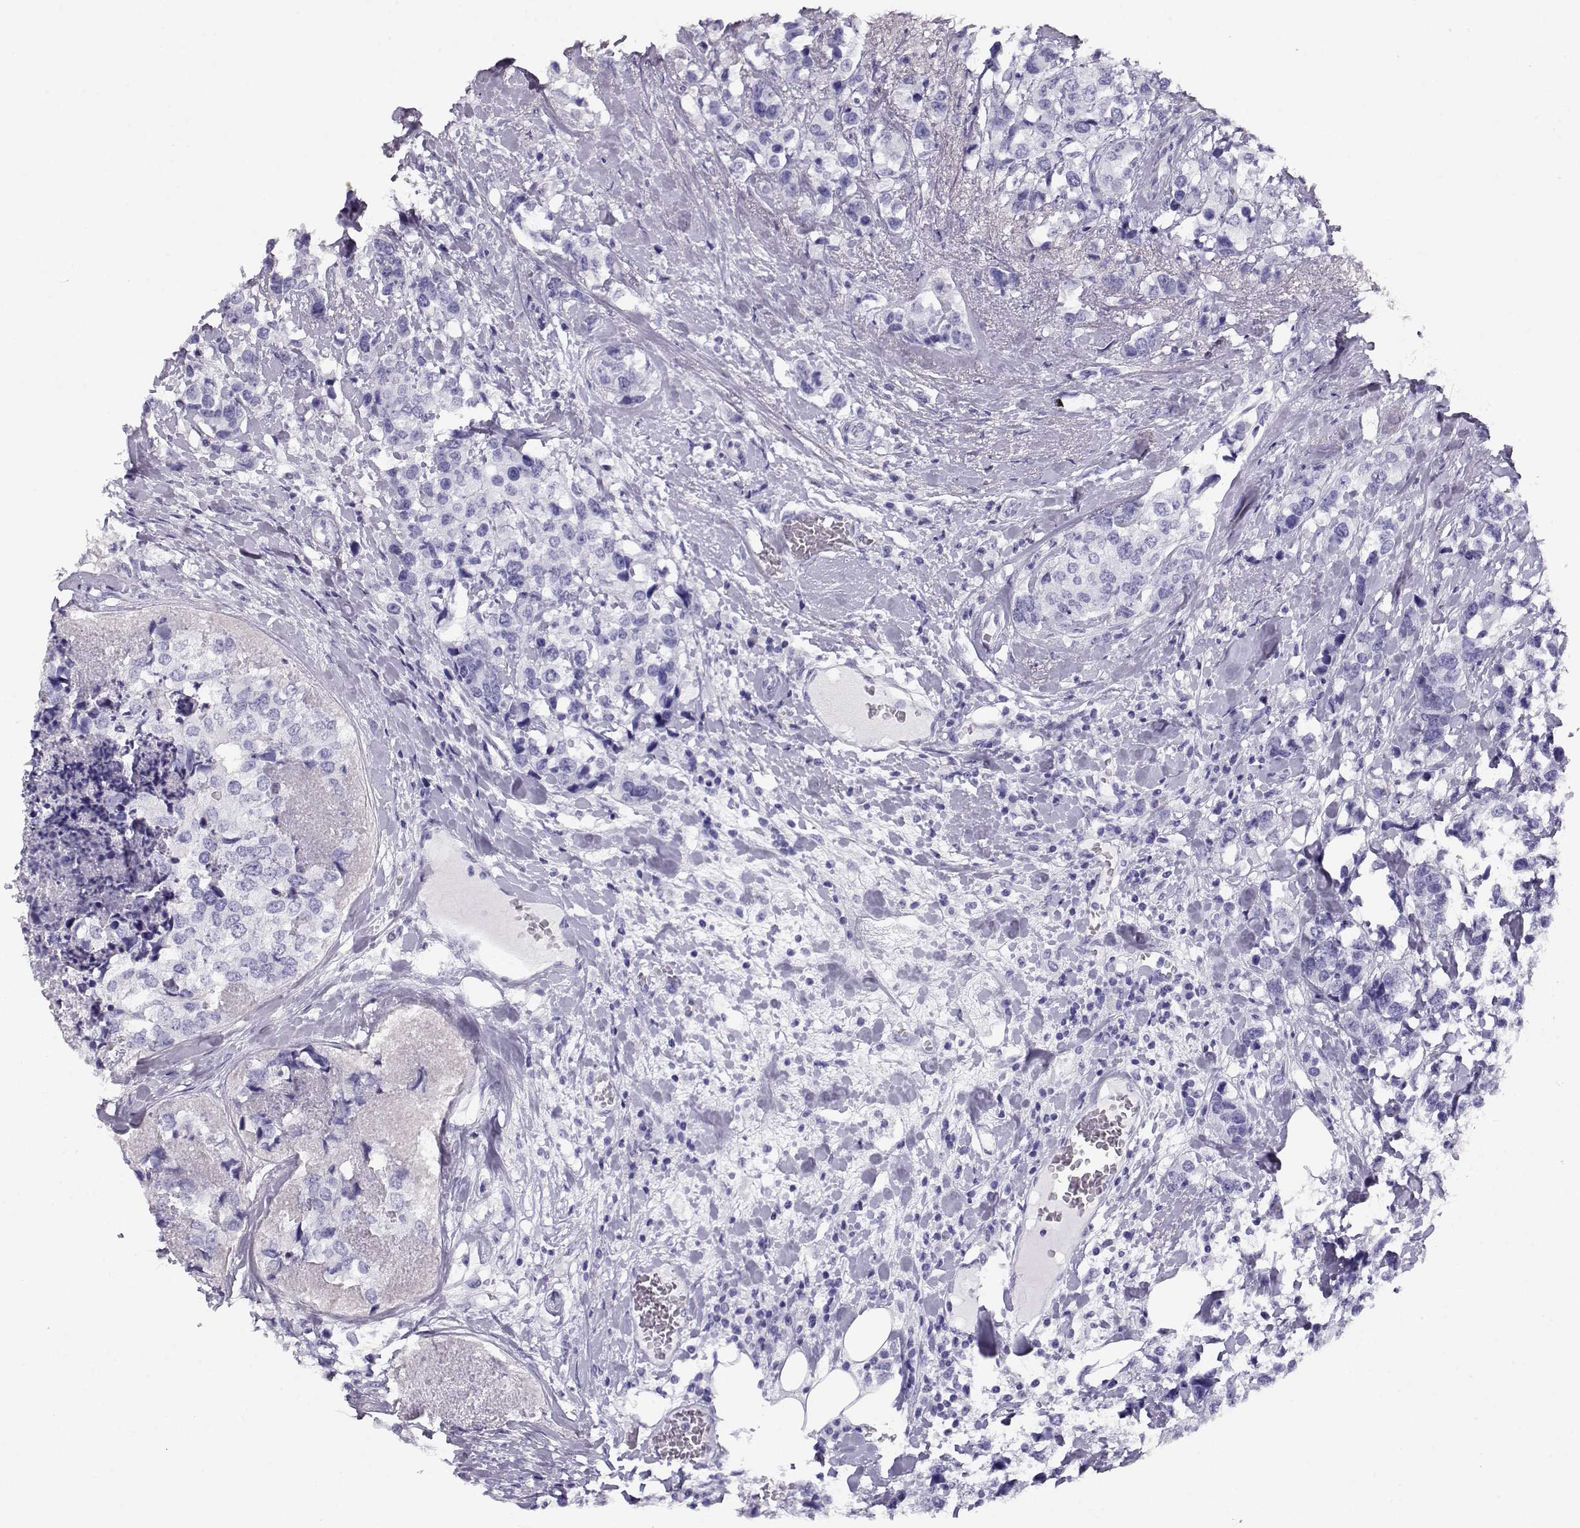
{"staining": {"intensity": "negative", "quantity": "none", "location": "none"}, "tissue": "breast cancer", "cell_type": "Tumor cells", "image_type": "cancer", "snomed": [{"axis": "morphology", "description": "Lobular carcinoma"}, {"axis": "topography", "description": "Breast"}], "caption": "Breast lobular carcinoma stained for a protein using IHC exhibits no expression tumor cells.", "gene": "CRX", "patient": {"sex": "female", "age": 59}}